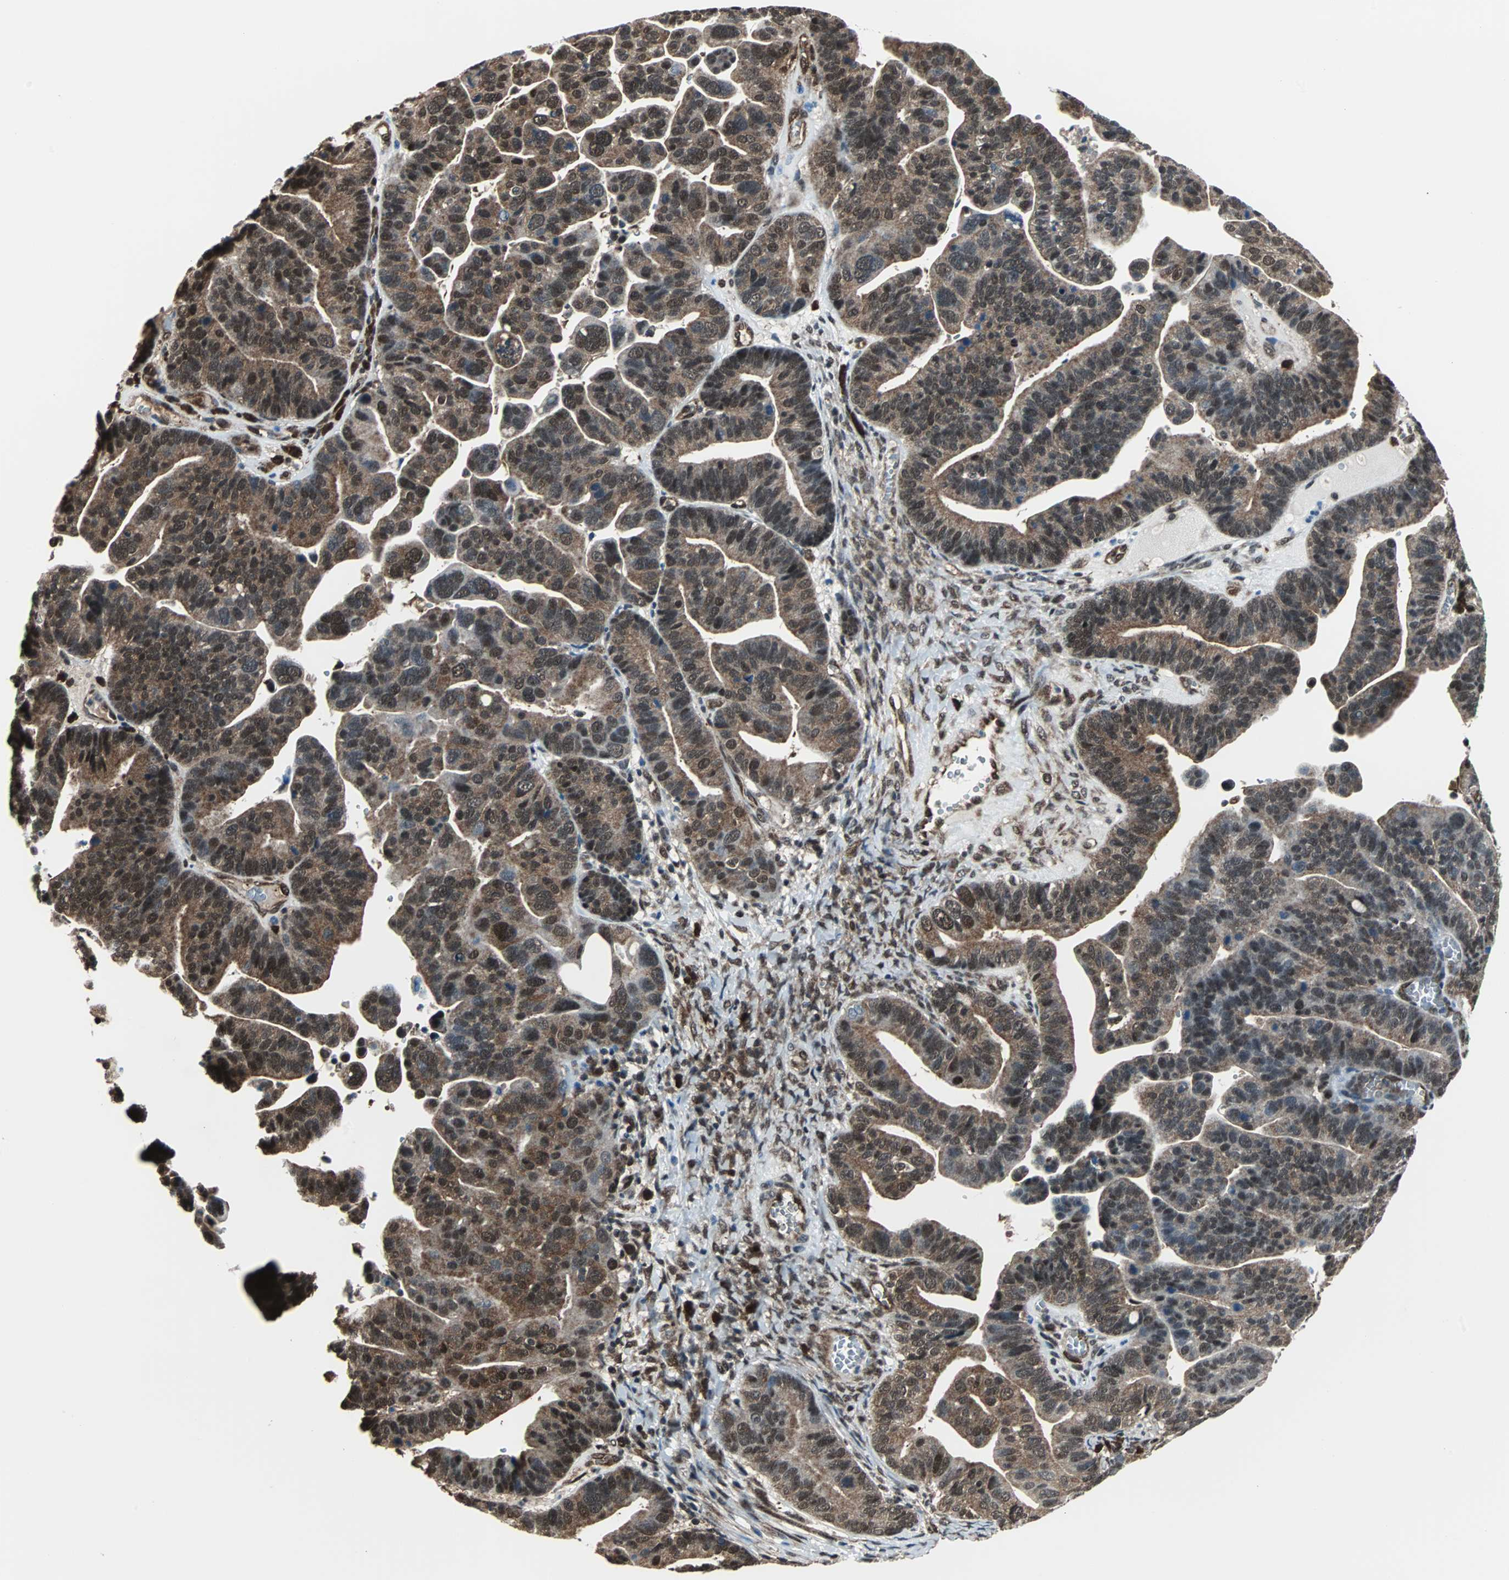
{"staining": {"intensity": "strong", "quantity": ">75%", "location": "cytoplasmic/membranous,nuclear"}, "tissue": "ovarian cancer", "cell_type": "Tumor cells", "image_type": "cancer", "snomed": [{"axis": "morphology", "description": "Cystadenocarcinoma, serous, NOS"}, {"axis": "topography", "description": "Ovary"}], "caption": "Protein staining by IHC exhibits strong cytoplasmic/membranous and nuclear expression in approximately >75% of tumor cells in ovarian serous cystadenocarcinoma.", "gene": "VCP", "patient": {"sex": "female", "age": 56}}